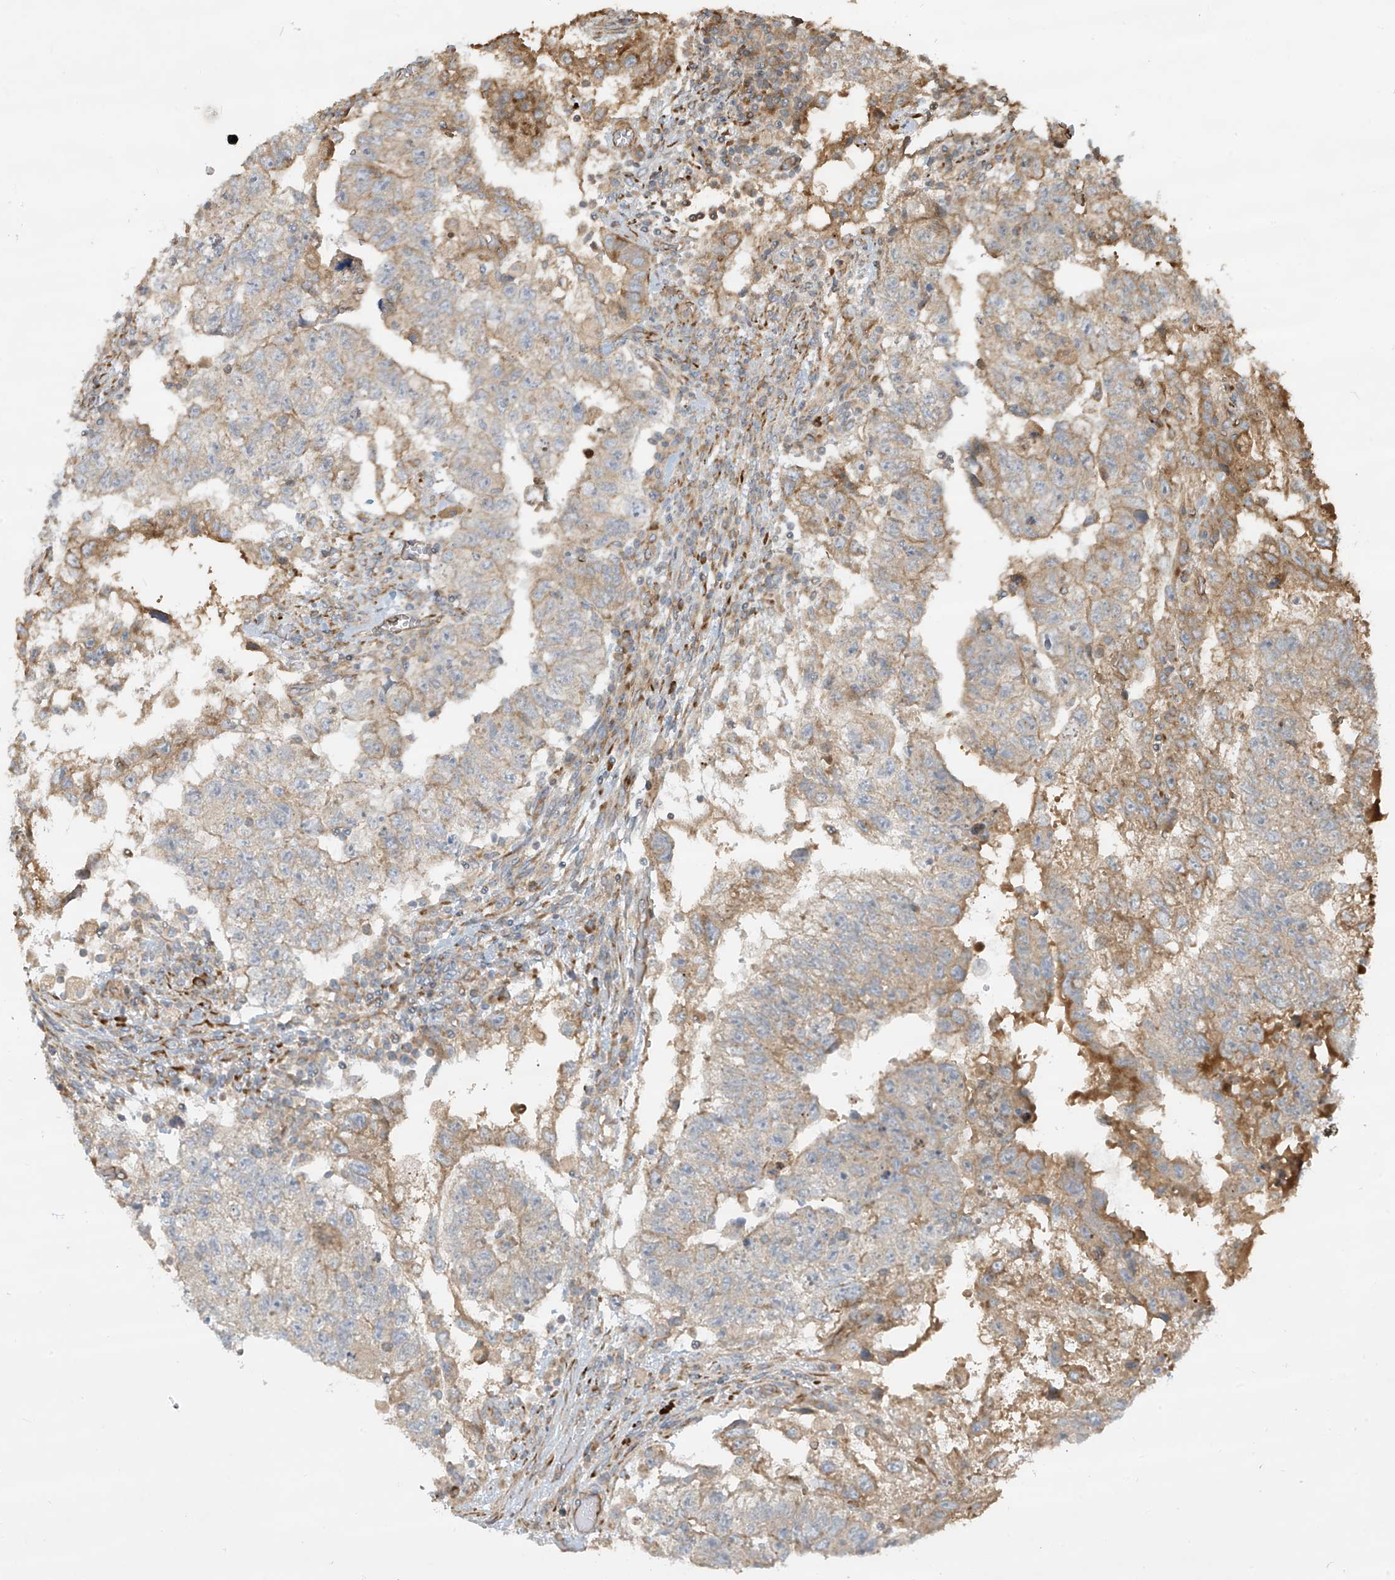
{"staining": {"intensity": "moderate", "quantity": "<25%", "location": "cytoplasmic/membranous"}, "tissue": "testis cancer", "cell_type": "Tumor cells", "image_type": "cancer", "snomed": [{"axis": "morphology", "description": "Carcinoma, Embryonal, NOS"}, {"axis": "topography", "description": "Testis"}], "caption": "Immunohistochemistry (IHC) image of neoplastic tissue: human testis cancer stained using immunohistochemistry displays low levels of moderate protein expression localized specifically in the cytoplasmic/membranous of tumor cells, appearing as a cytoplasmic/membranous brown color.", "gene": "DDIT4", "patient": {"sex": "male", "age": 36}}